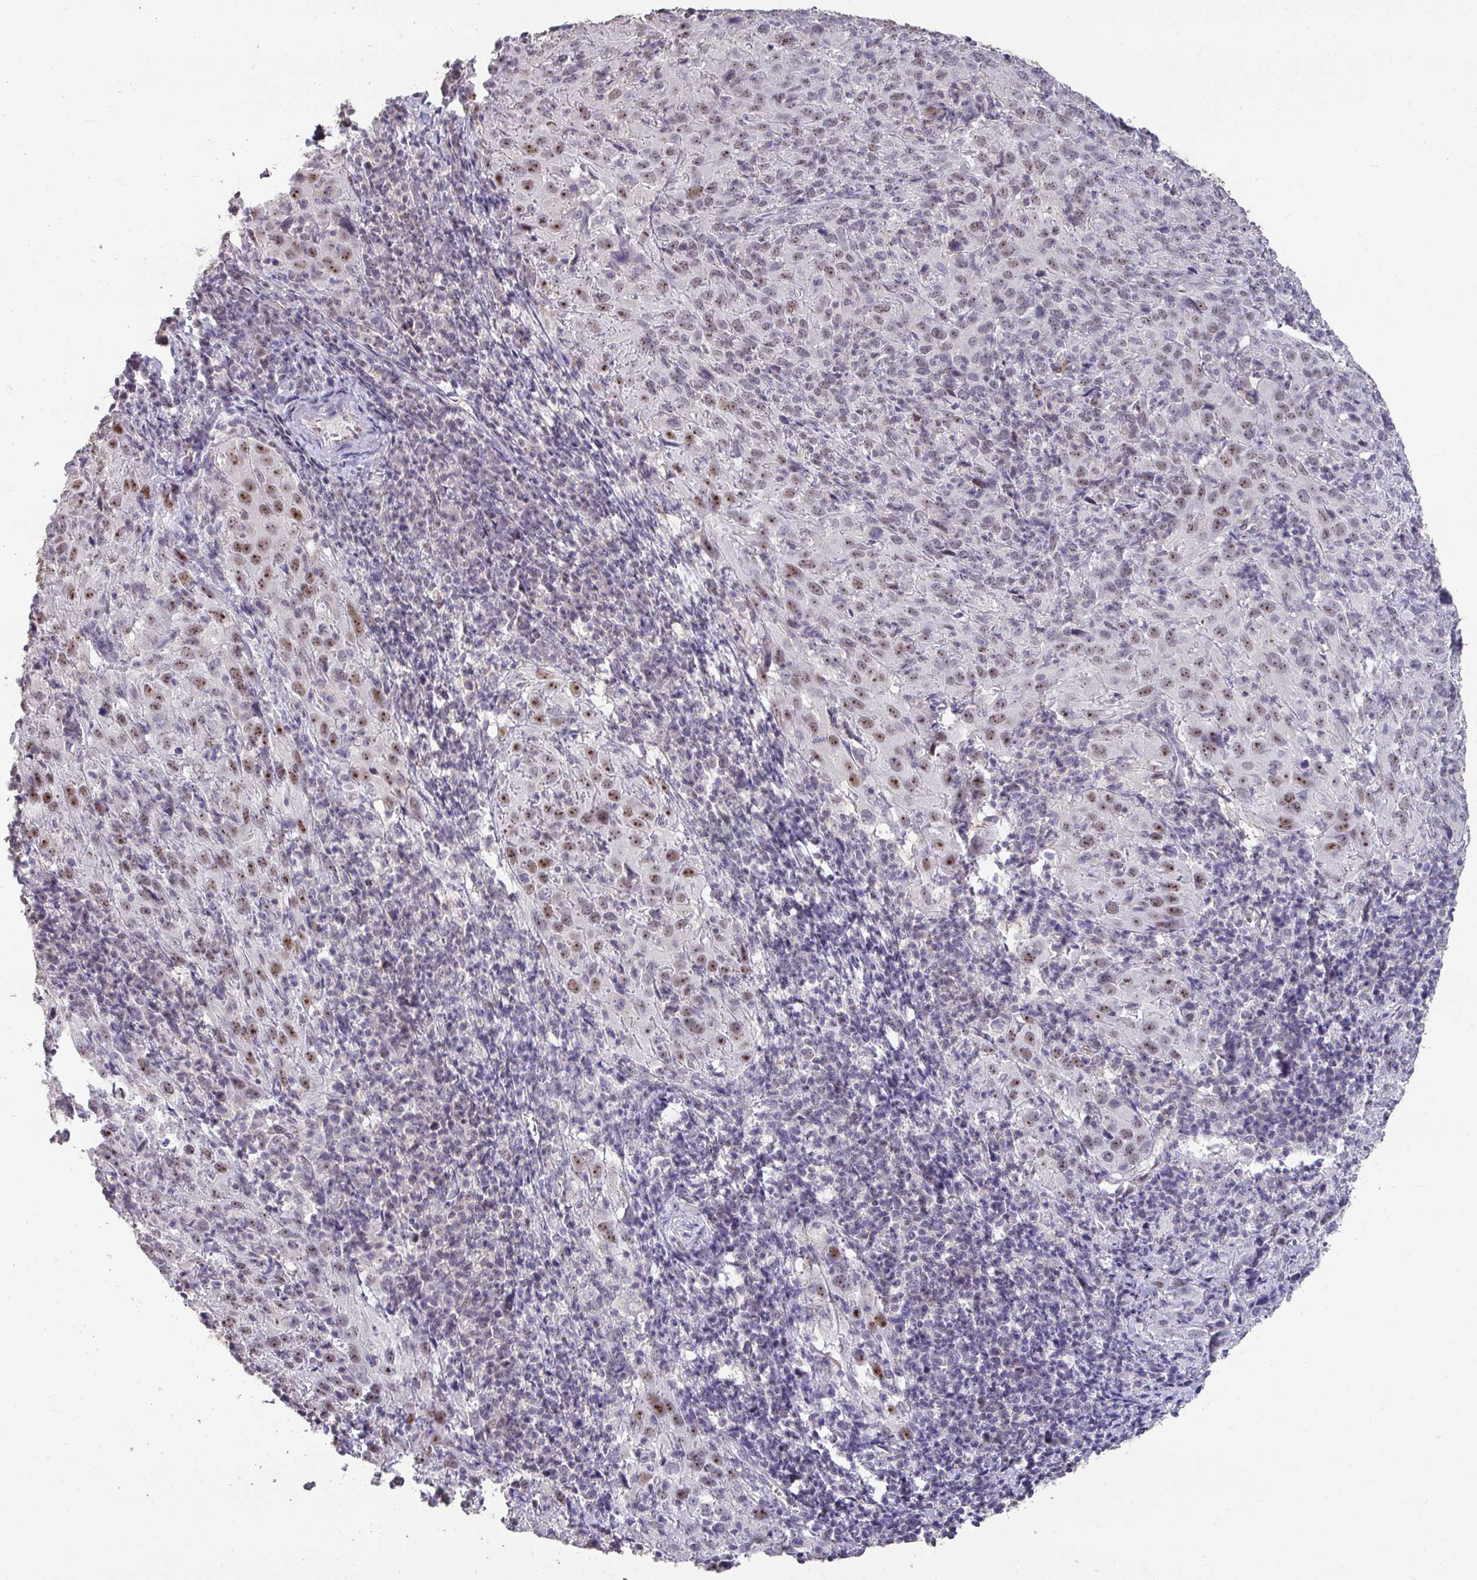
{"staining": {"intensity": "moderate", "quantity": ">75%", "location": "nuclear"}, "tissue": "cervical cancer", "cell_type": "Tumor cells", "image_type": "cancer", "snomed": [{"axis": "morphology", "description": "Squamous cell carcinoma, NOS"}, {"axis": "topography", "description": "Cervix"}], "caption": "DAB (3,3'-diaminobenzidine) immunohistochemical staining of human cervical cancer (squamous cell carcinoma) reveals moderate nuclear protein expression in approximately >75% of tumor cells. Ihc stains the protein of interest in brown and the nuclei are stained blue.", "gene": "SENP3", "patient": {"sex": "female", "age": 51}}